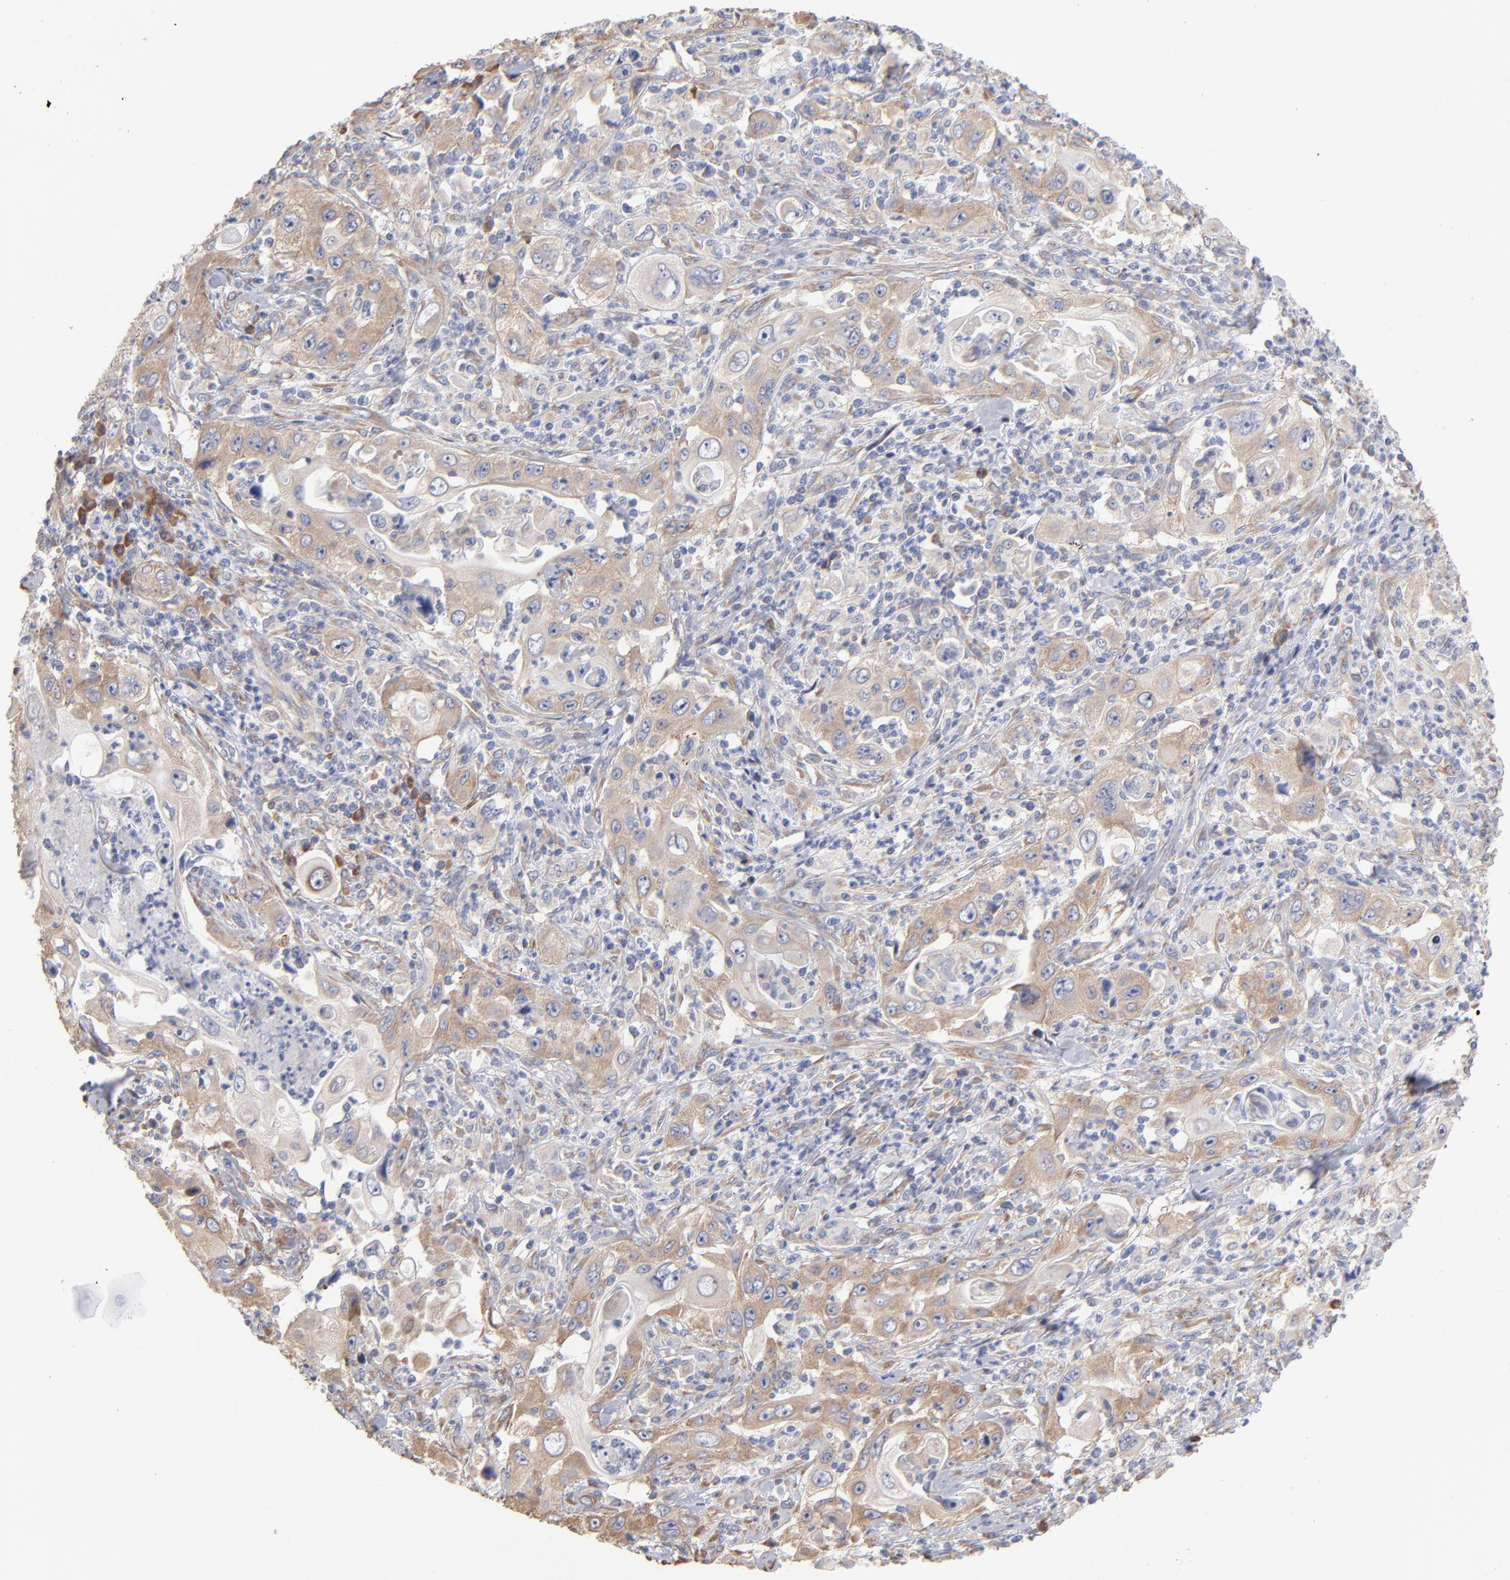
{"staining": {"intensity": "weak", "quantity": ">75%", "location": "cytoplasmic/membranous"}, "tissue": "pancreatic cancer", "cell_type": "Tumor cells", "image_type": "cancer", "snomed": [{"axis": "morphology", "description": "Adenocarcinoma, NOS"}, {"axis": "topography", "description": "Pancreas"}], "caption": "IHC staining of pancreatic cancer, which exhibits low levels of weak cytoplasmic/membranous staining in approximately >75% of tumor cells indicating weak cytoplasmic/membranous protein staining. The staining was performed using DAB (3,3'-diaminobenzidine) (brown) for protein detection and nuclei were counterstained in hematoxylin (blue).", "gene": "RPL3", "patient": {"sex": "male", "age": 70}}